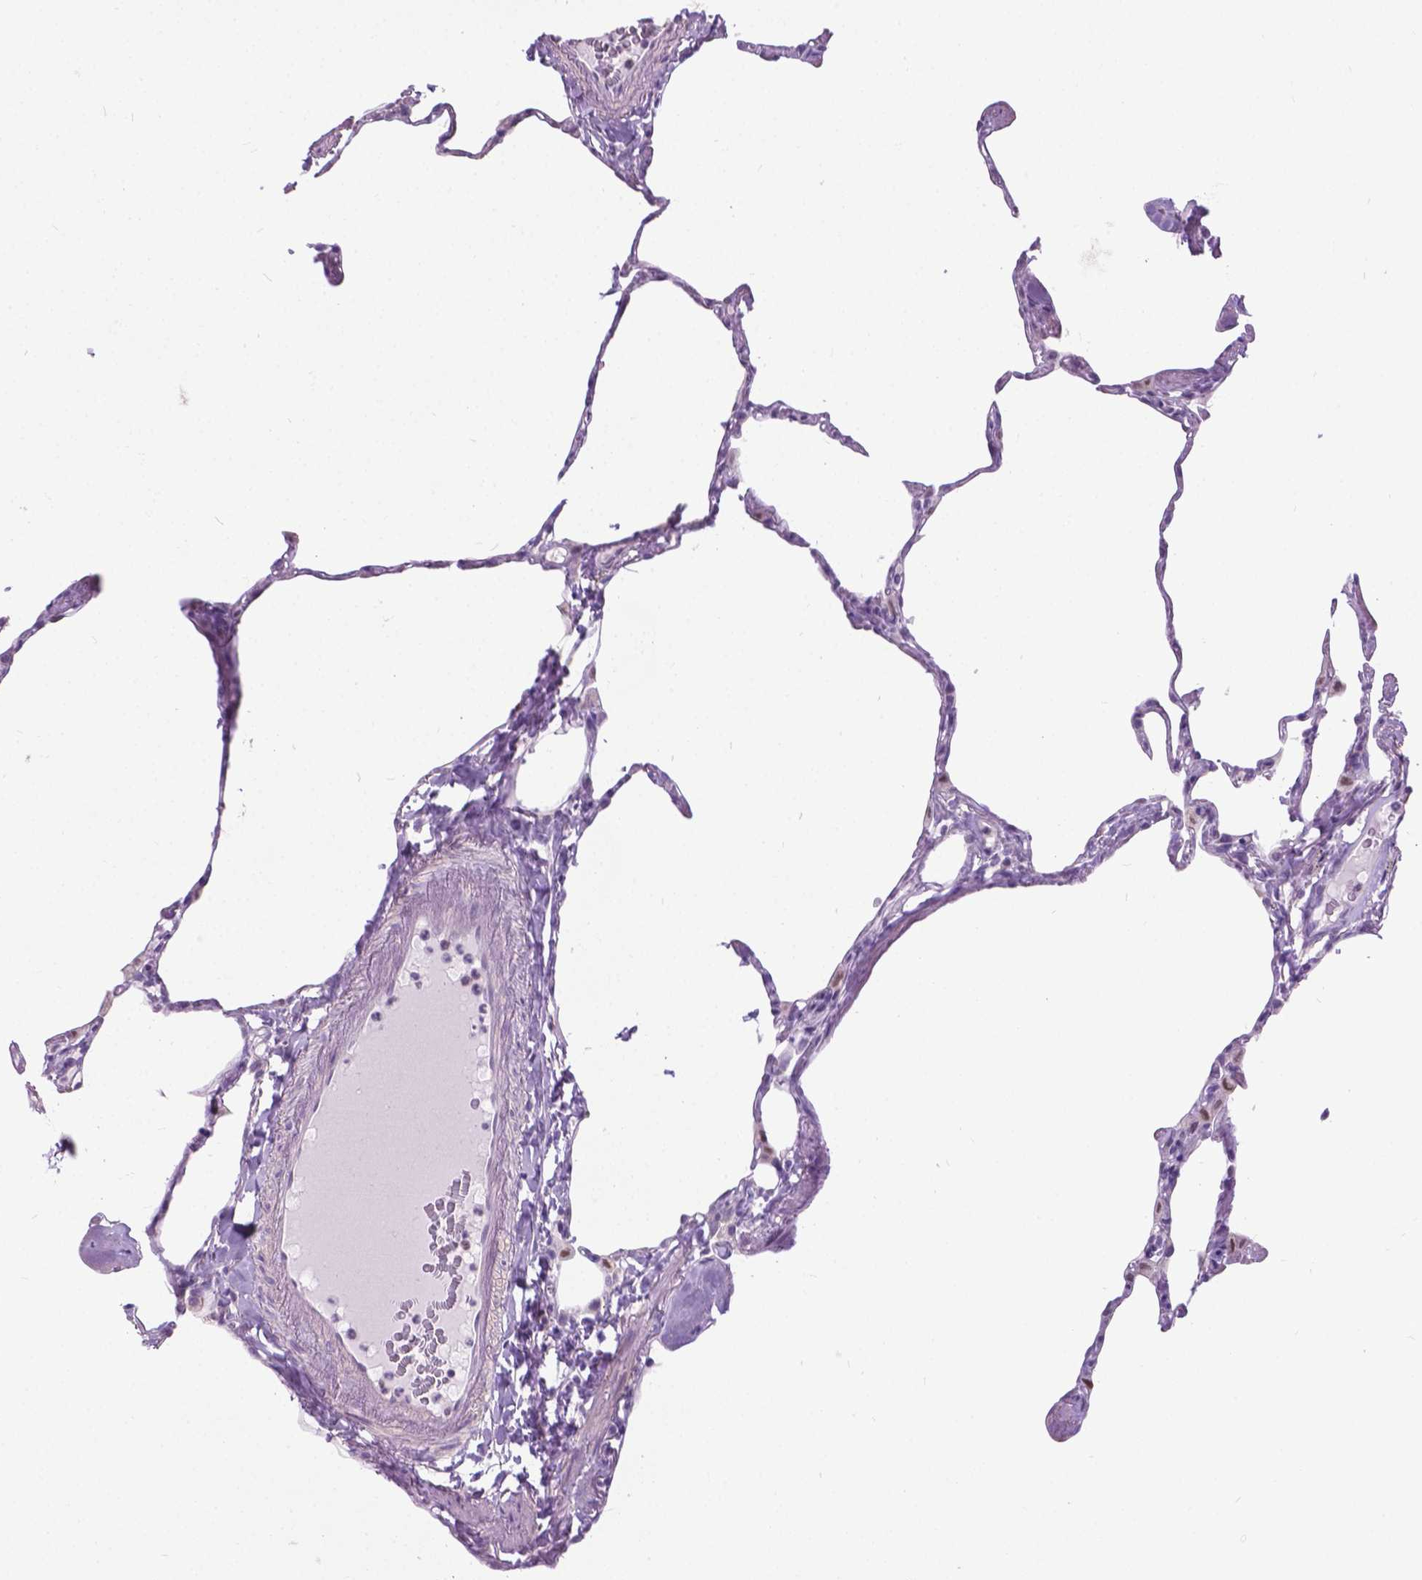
{"staining": {"intensity": "negative", "quantity": "none", "location": "none"}, "tissue": "lung", "cell_type": "Alveolar cells", "image_type": "normal", "snomed": [{"axis": "morphology", "description": "Normal tissue, NOS"}, {"axis": "topography", "description": "Lung"}], "caption": "Immunohistochemistry (IHC) of normal lung shows no staining in alveolar cells.", "gene": "APCDD1L", "patient": {"sex": "male", "age": 65}}